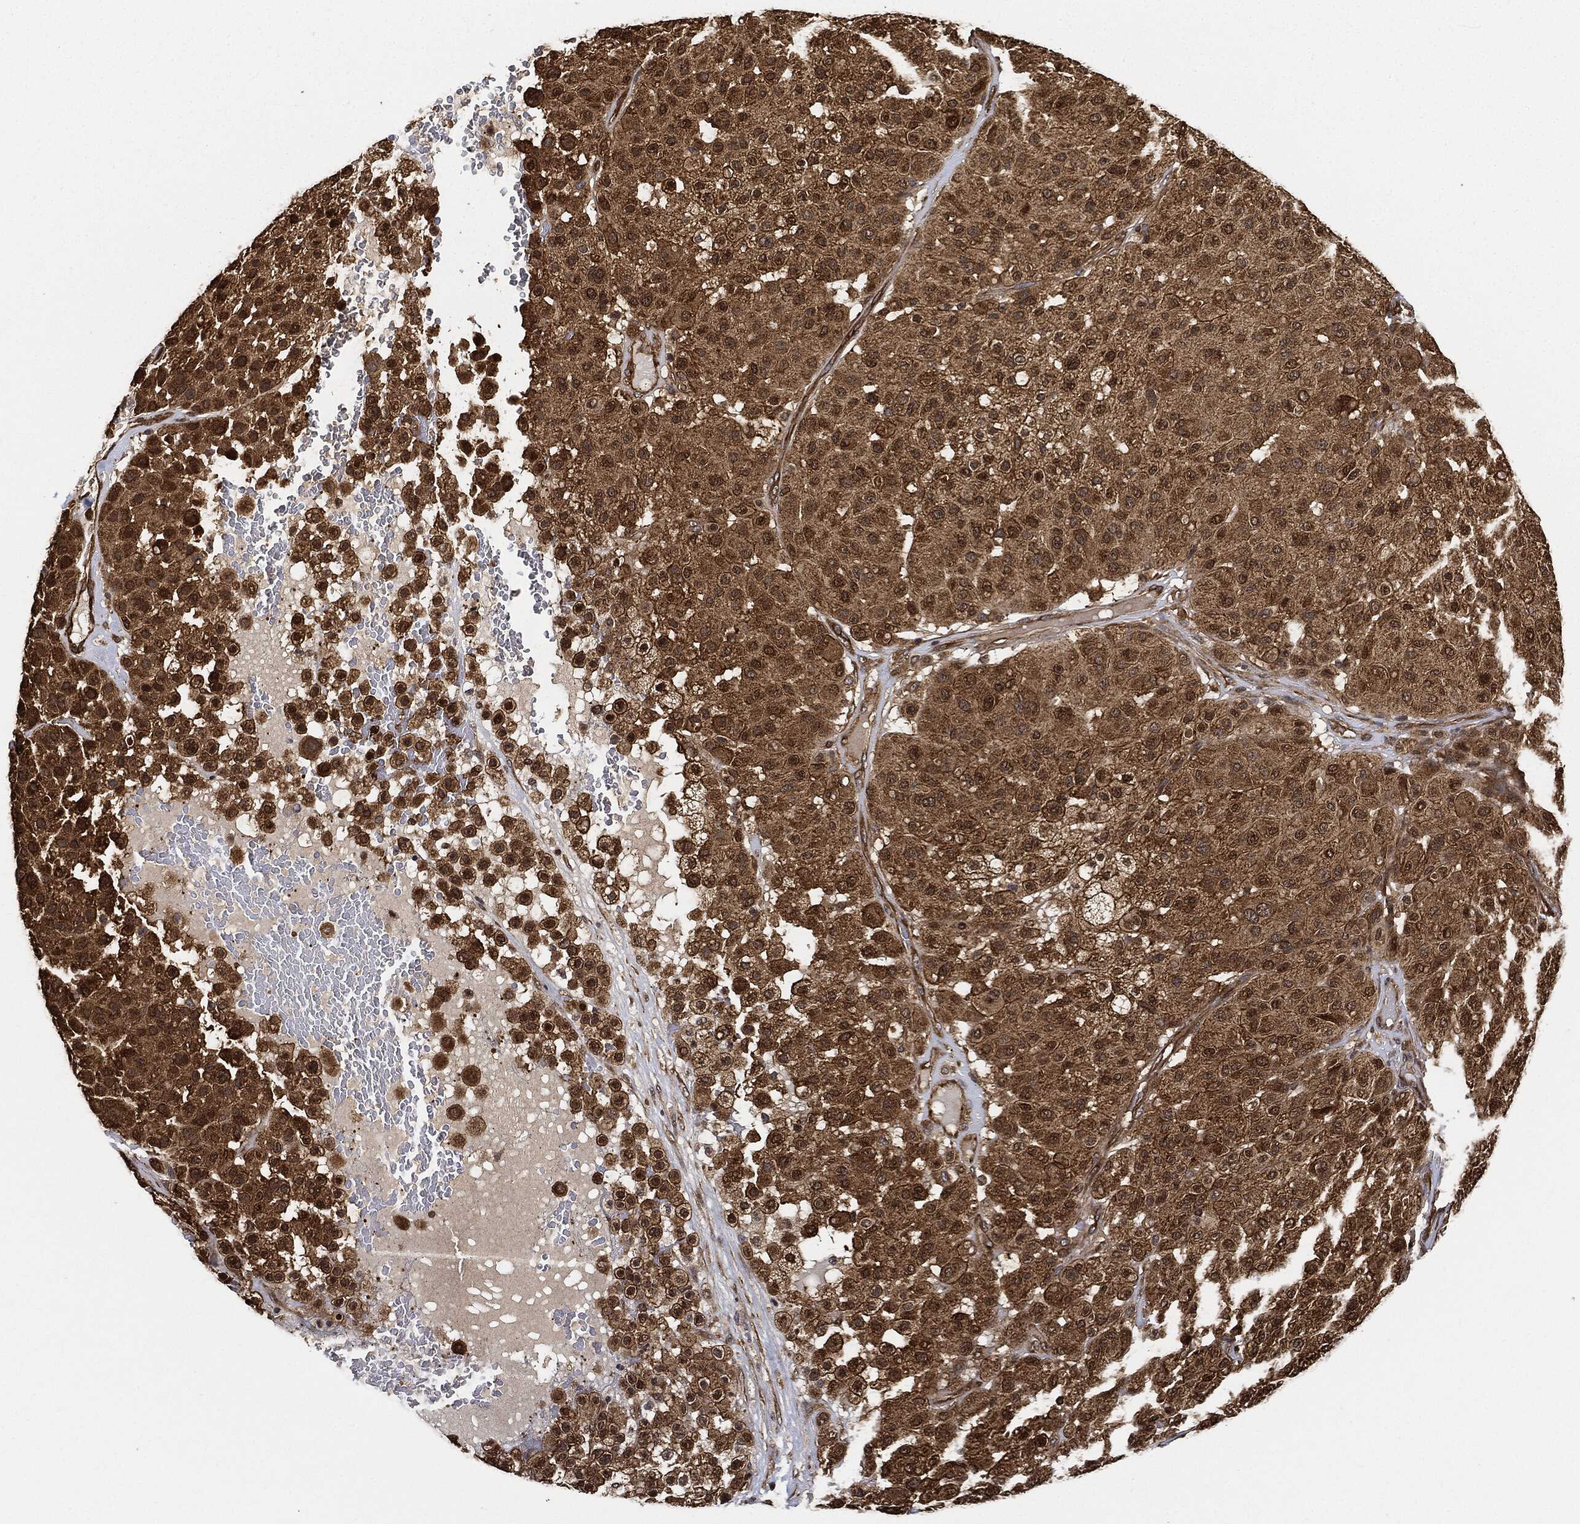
{"staining": {"intensity": "strong", "quantity": ">75%", "location": "cytoplasmic/membranous"}, "tissue": "melanoma", "cell_type": "Tumor cells", "image_type": "cancer", "snomed": [{"axis": "morphology", "description": "Malignant melanoma, Metastatic site"}, {"axis": "topography", "description": "Smooth muscle"}], "caption": "Melanoma stained for a protein (brown) exhibits strong cytoplasmic/membranous positive expression in about >75% of tumor cells.", "gene": "CEP290", "patient": {"sex": "male", "age": 41}}